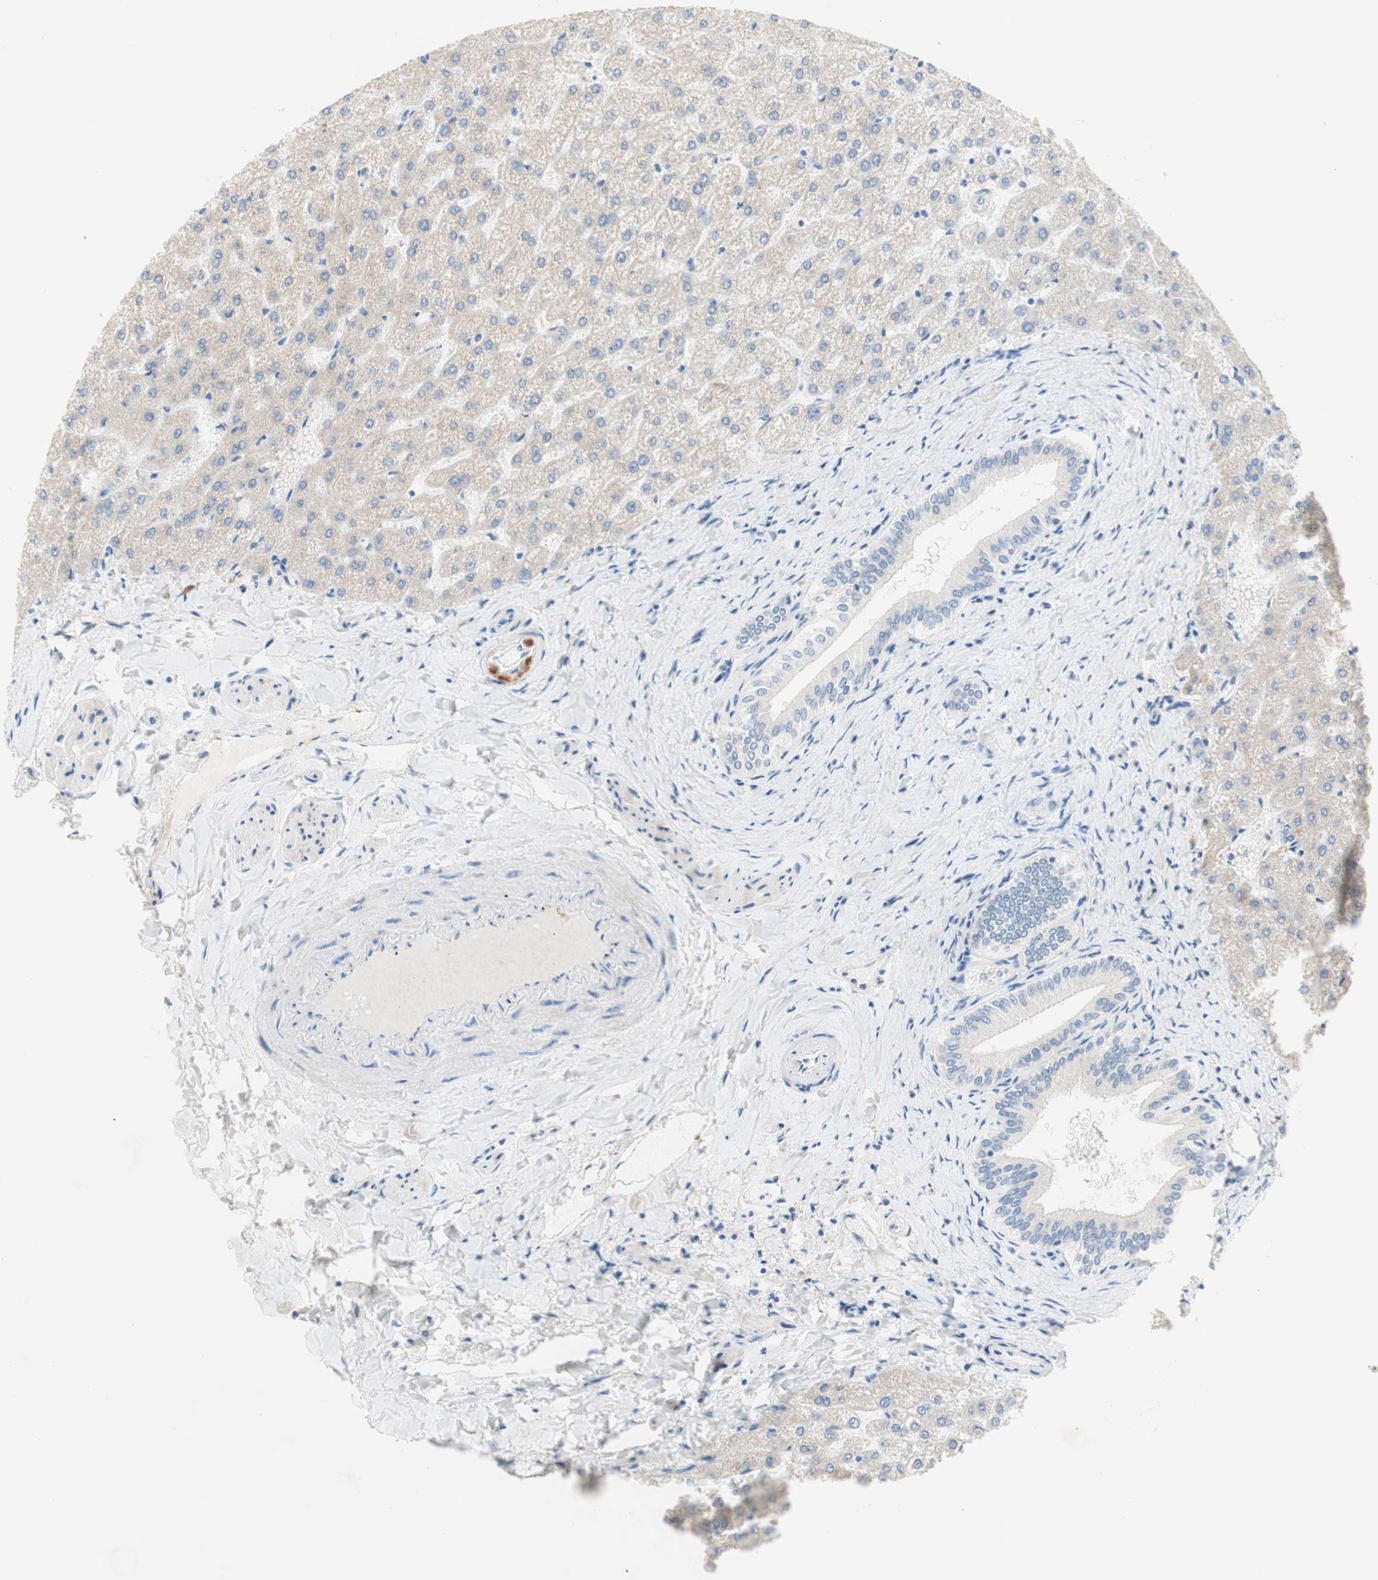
{"staining": {"intensity": "negative", "quantity": "none", "location": "none"}, "tissue": "liver", "cell_type": "Cholangiocytes", "image_type": "normal", "snomed": [{"axis": "morphology", "description": "Normal tissue, NOS"}, {"axis": "topography", "description": "Liver"}], "caption": "An image of human liver is negative for staining in cholangiocytes. The staining is performed using DAB brown chromogen with nuclei counter-stained in using hematoxylin.", "gene": "POLR2J3", "patient": {"sex": "female", "age": 32}}